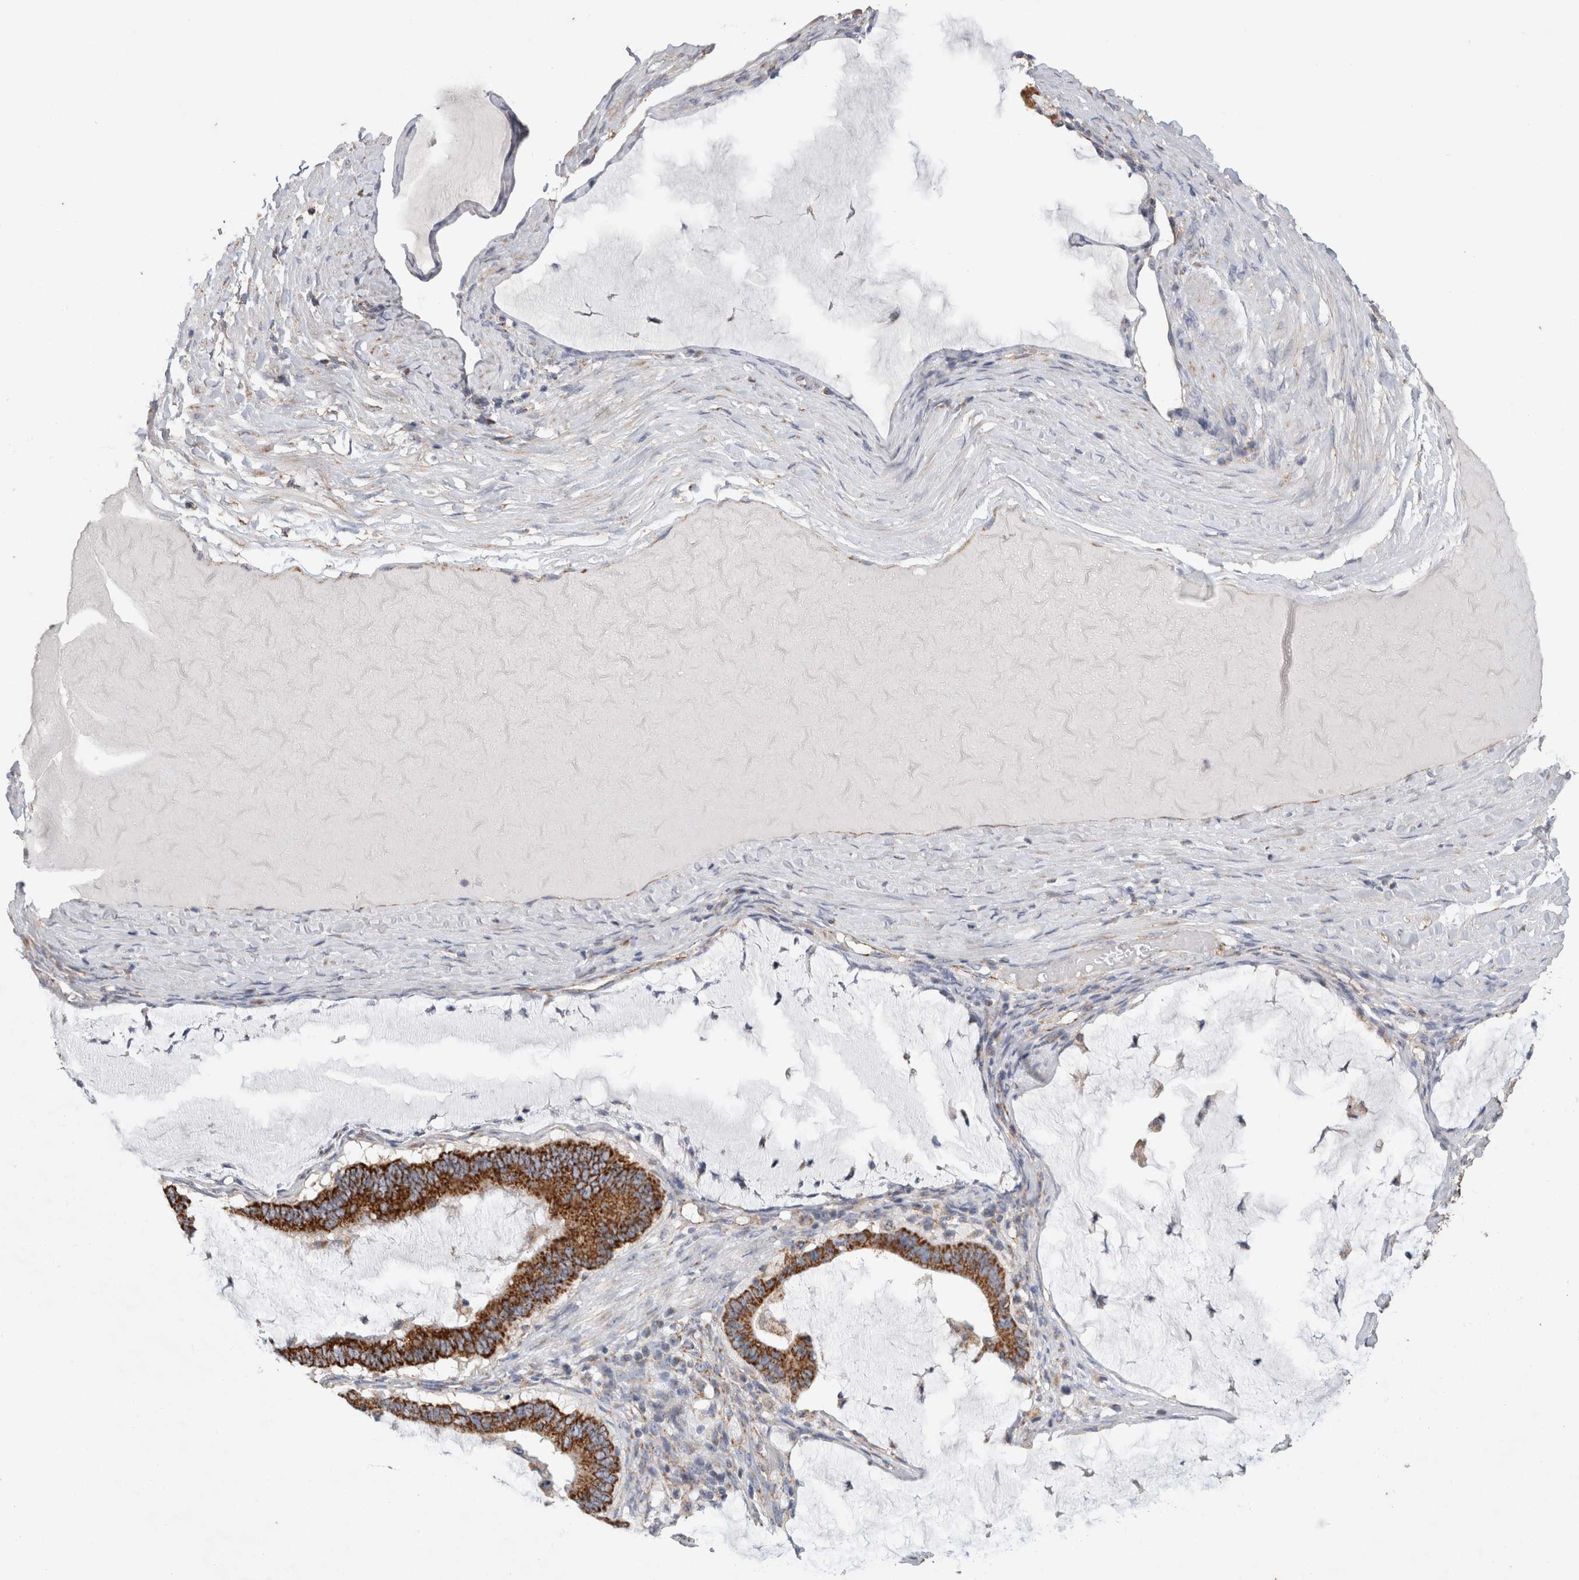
{"staining": {"intensity": "strong", "quantity": ">75%", "location": "cytoplasmic/membranous"}, "tissue": "ovarian cancer", "cell_type": "Tumor cells", "image_type": "cancer", "snomed": [{"axis": "morphology", "description": "Cystadenocarcinoma, mucinous, NOS"}, {"axis": "topography", "description": "Ovary"}], "caption": "Immunohistochemical staining of human ovarian cancer exhibits high levels of strong cytoplasmic/membranous protein staining in about >75% of tumor cells.", "gene": "IARS2", "patient": {"sex": "female", "age": 61}}